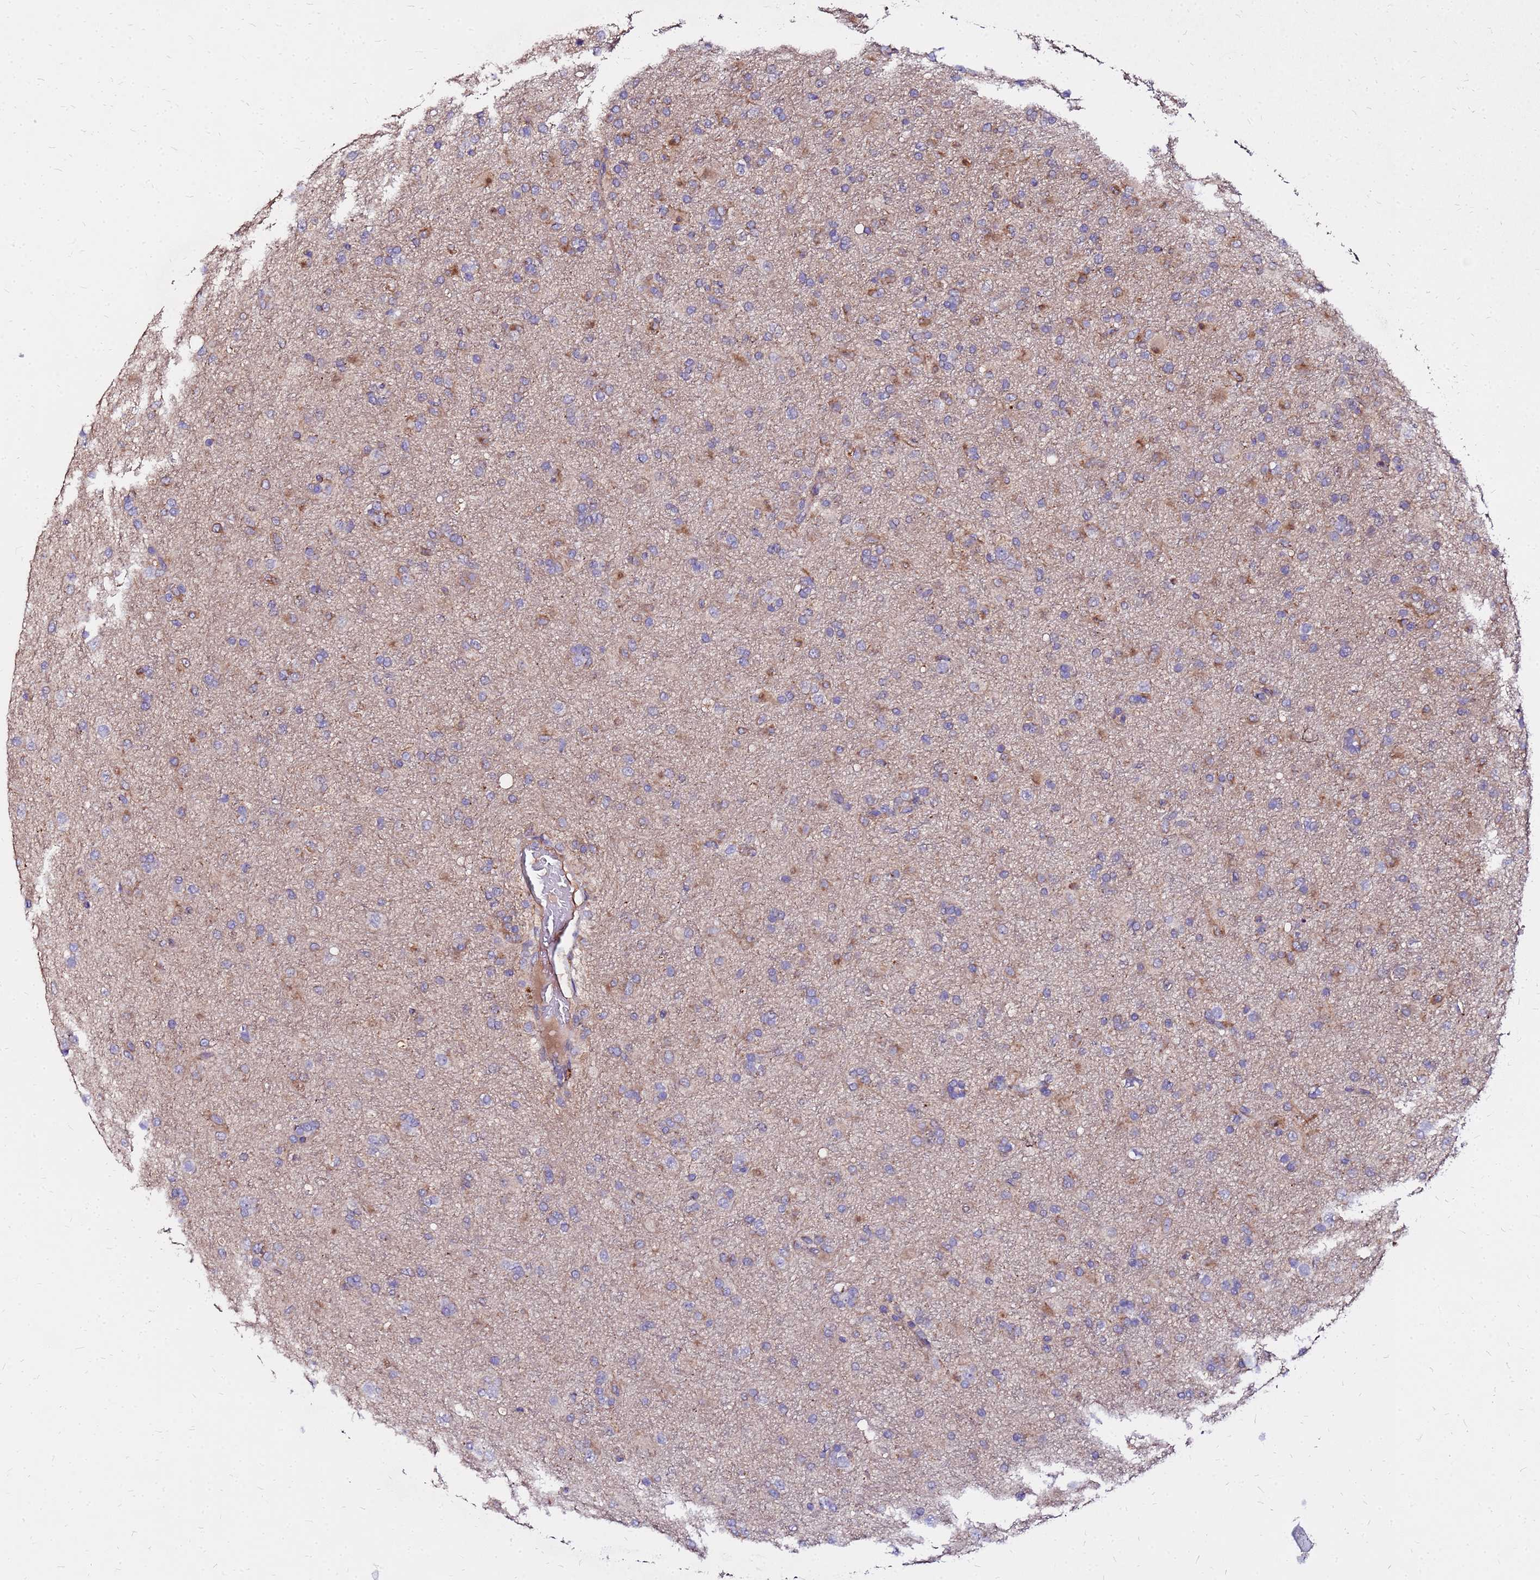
{"staining": {"intensity": "weak", "quantity": "<25%", "location": "cytoplasmic/membranous"}, "tissue": "glioma", "cell_type": "Tumor cells", "image_type": "cancer", "snomed": [{"axis": "morphology", "description": "Glioma, malignant, Low grade"}, {"axis": "topography", "description": "Brain"}], "caption": "An immunohistochemistry (IHC) photomicrograph of malignant glioma (low-grade) is shown. There is no staining in tumor cells of malignant glioma (low-grade). (Stains: DAB (3,3'-diaminobenzidine) immunohistochemistry (IHC) with hematoxylin counter stain, Microscopy: brightfield microscopy at high magnification).", "gene": "ARHGEF5", "patient": {"sex": "male", "age": 65}}